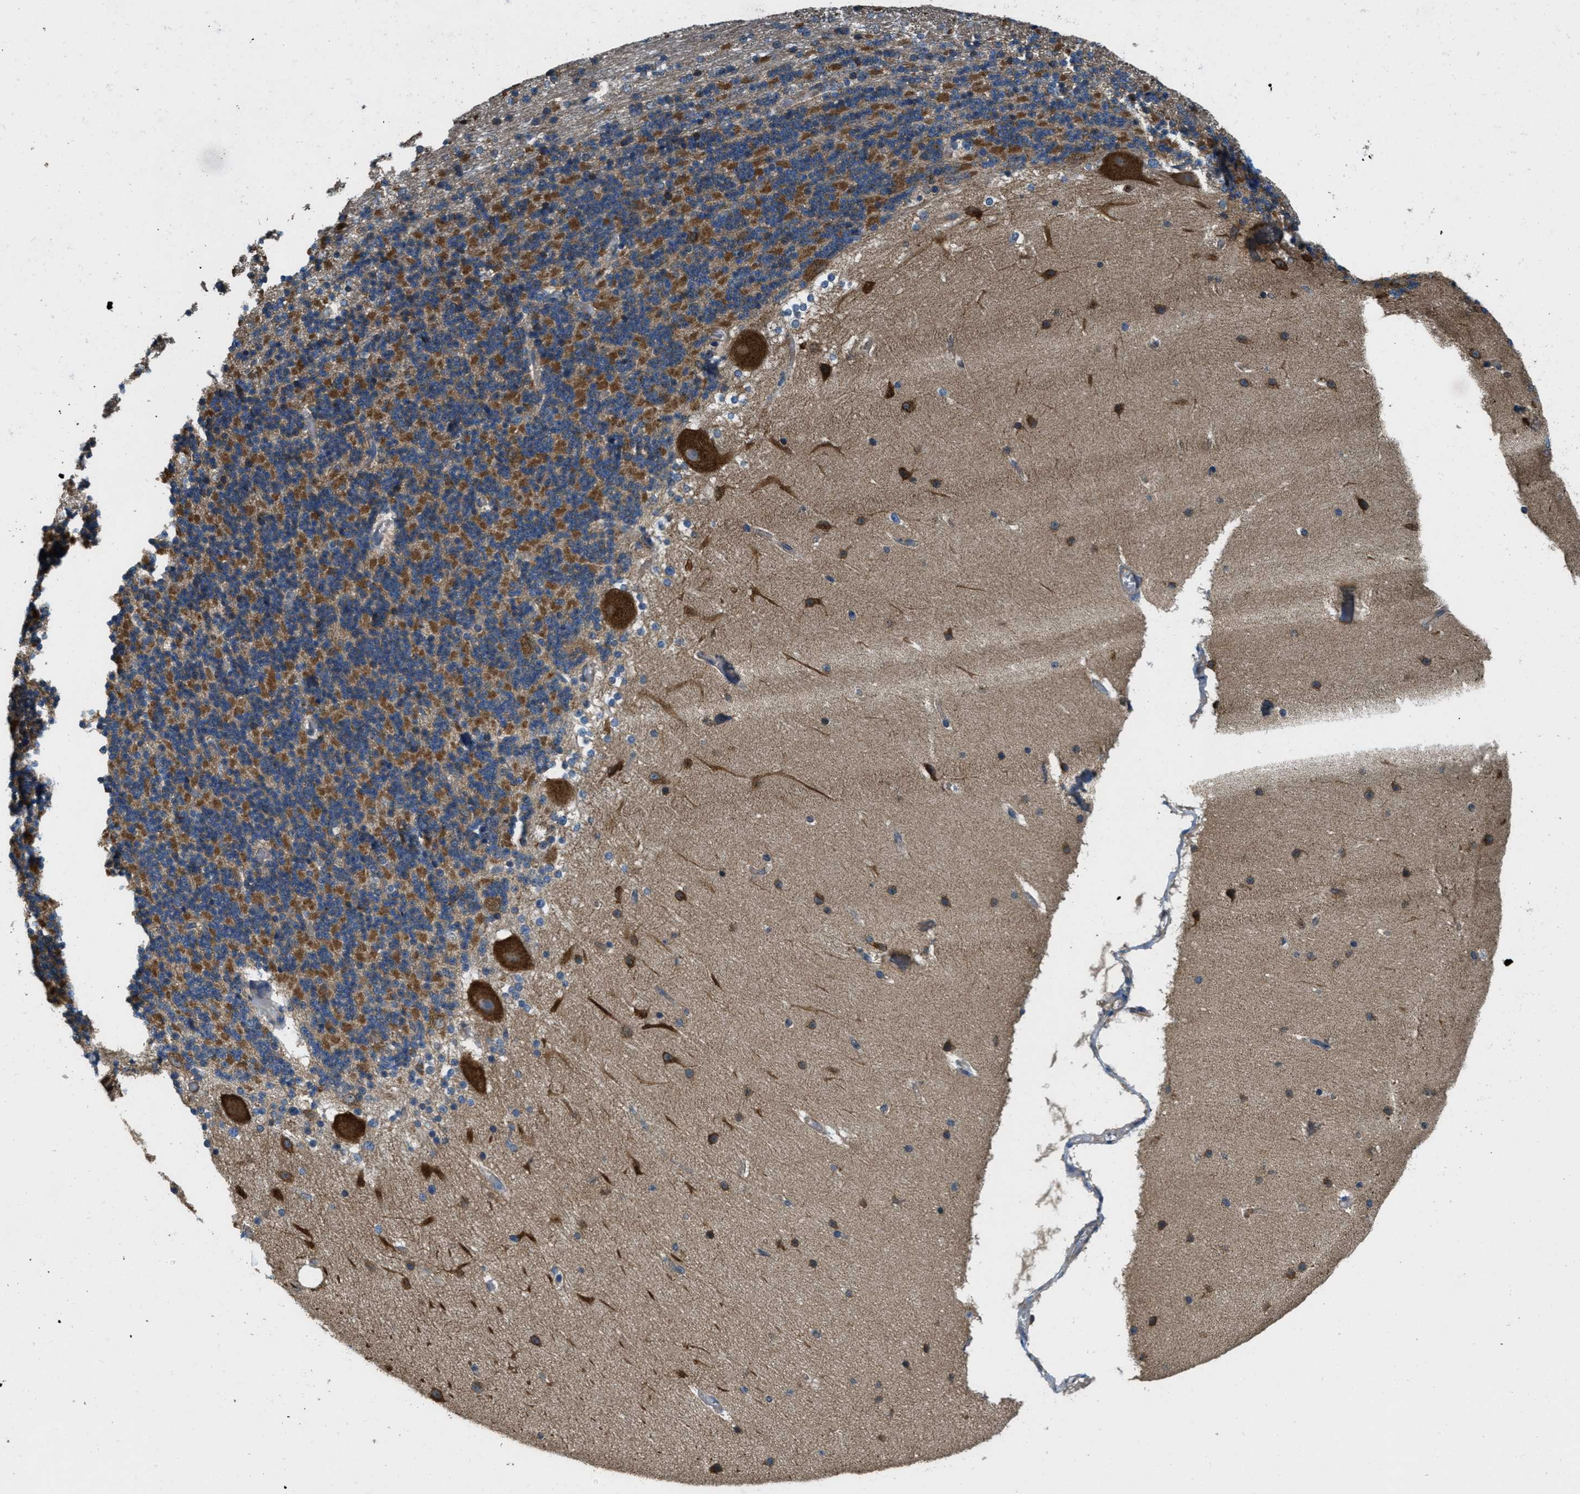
{"staining": {"intensity": "strong", "quantity": "25%-75%", "location": "cytoplasmic/membranous"}, "tissue": "cerebellum", "cell_type": "Cells in granular layer", "image_type": "normal", "snomed": [{"axis": "morphology", "description": "Normal tissue, NOS"}, {"axis": "topography", "description": "Cerebellum"}], "caption": "A high amount of strong cytoplasmic/membranous positivity is seen in about 25%-75% of cells in granular layer in unremarkable cerebellum.", "gene": "TOMM70", "patient": {"sex": "female", "age": 19}}